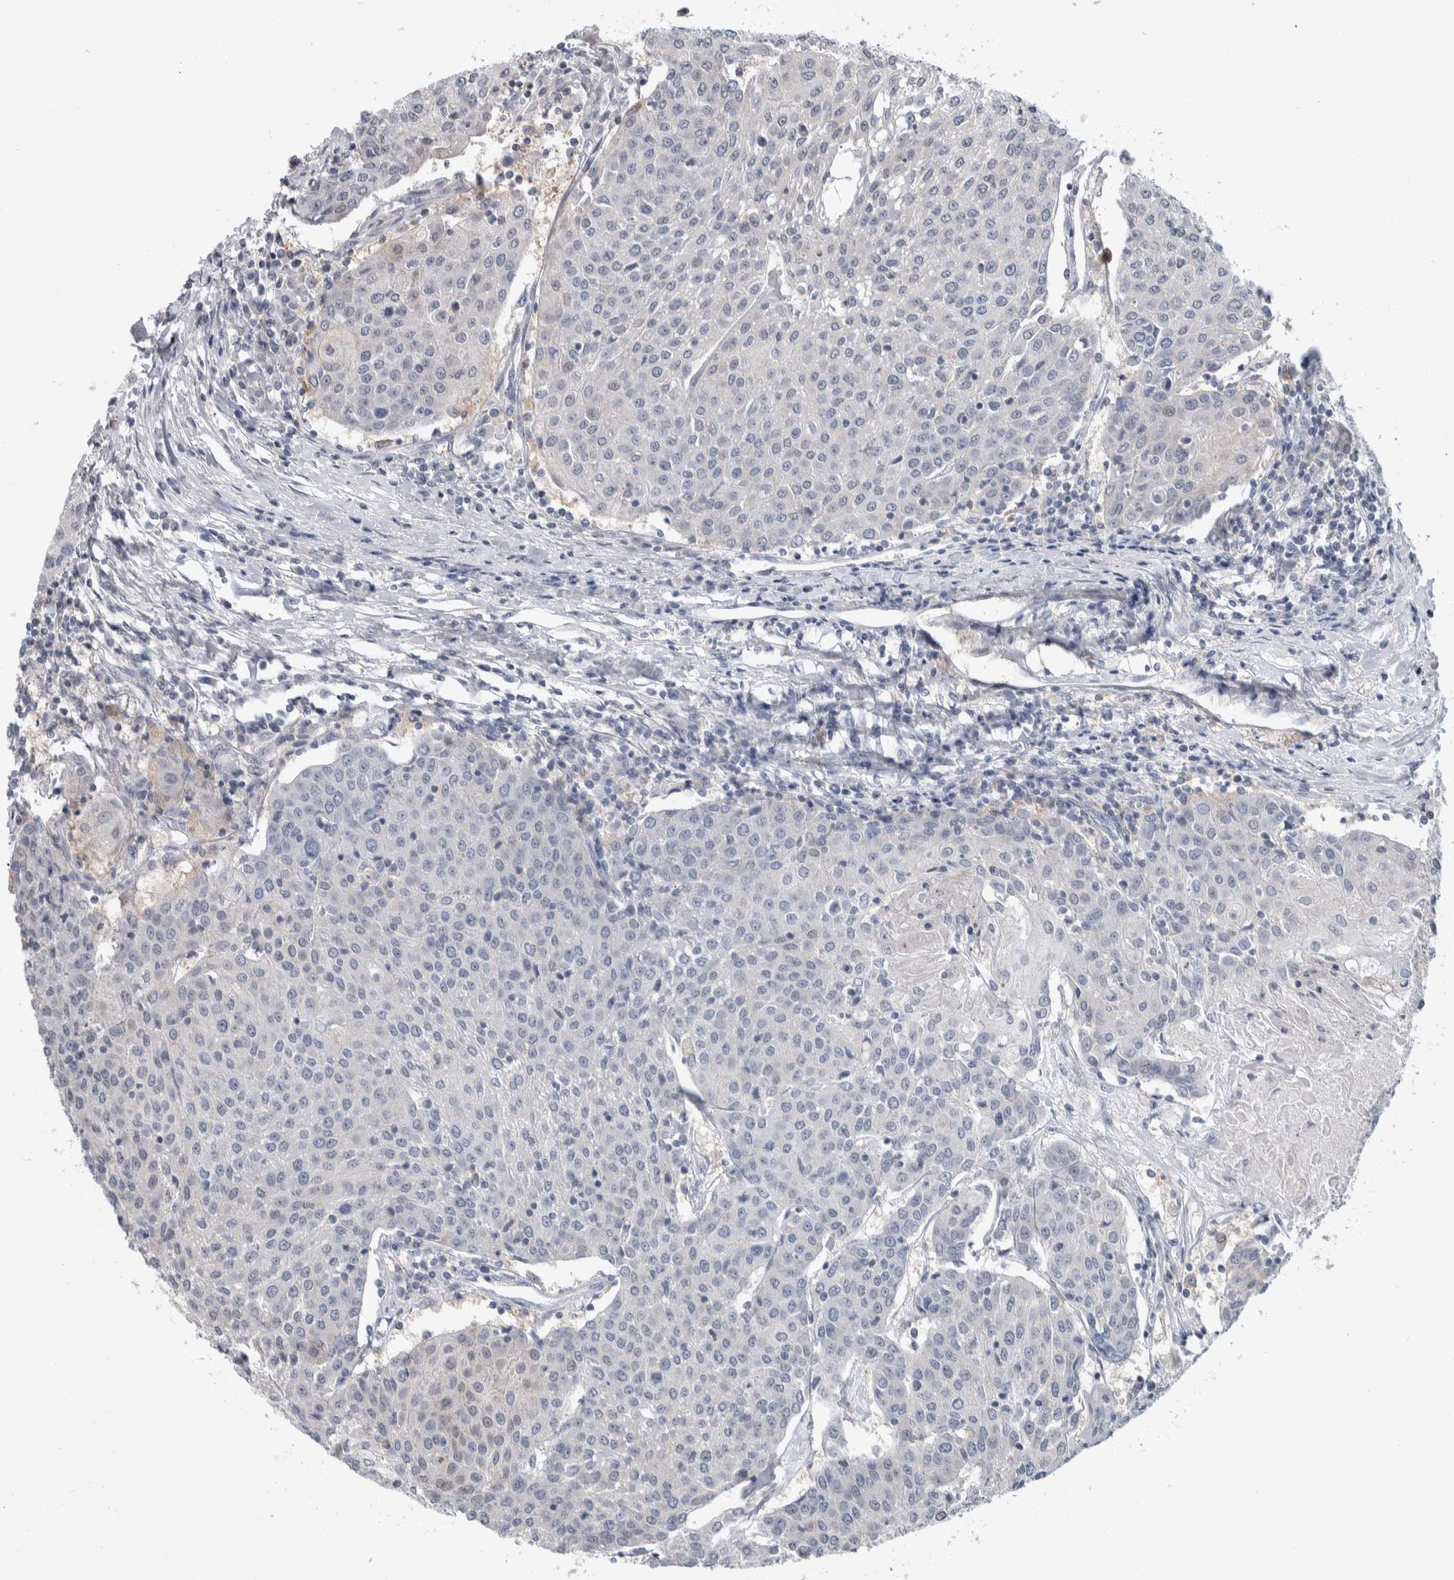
{"staining": {"intensity": "negative", "quantity": "none", "location": "none"}, "tissue": "urothelial cancer", "cell_type": "Tumor cells", "image_type": "cancer", "snomed": [{"axis": "morphology", "description": "Urothelial carcinoma, High grade"}, {"axis": "topography", "description": "Urinary bladder"}], "caption": "Tumor cells are negative for protein expression in human urothelial cancer.", "gene": "PTPA", "patient": {"sex": "female", "age": 85}}